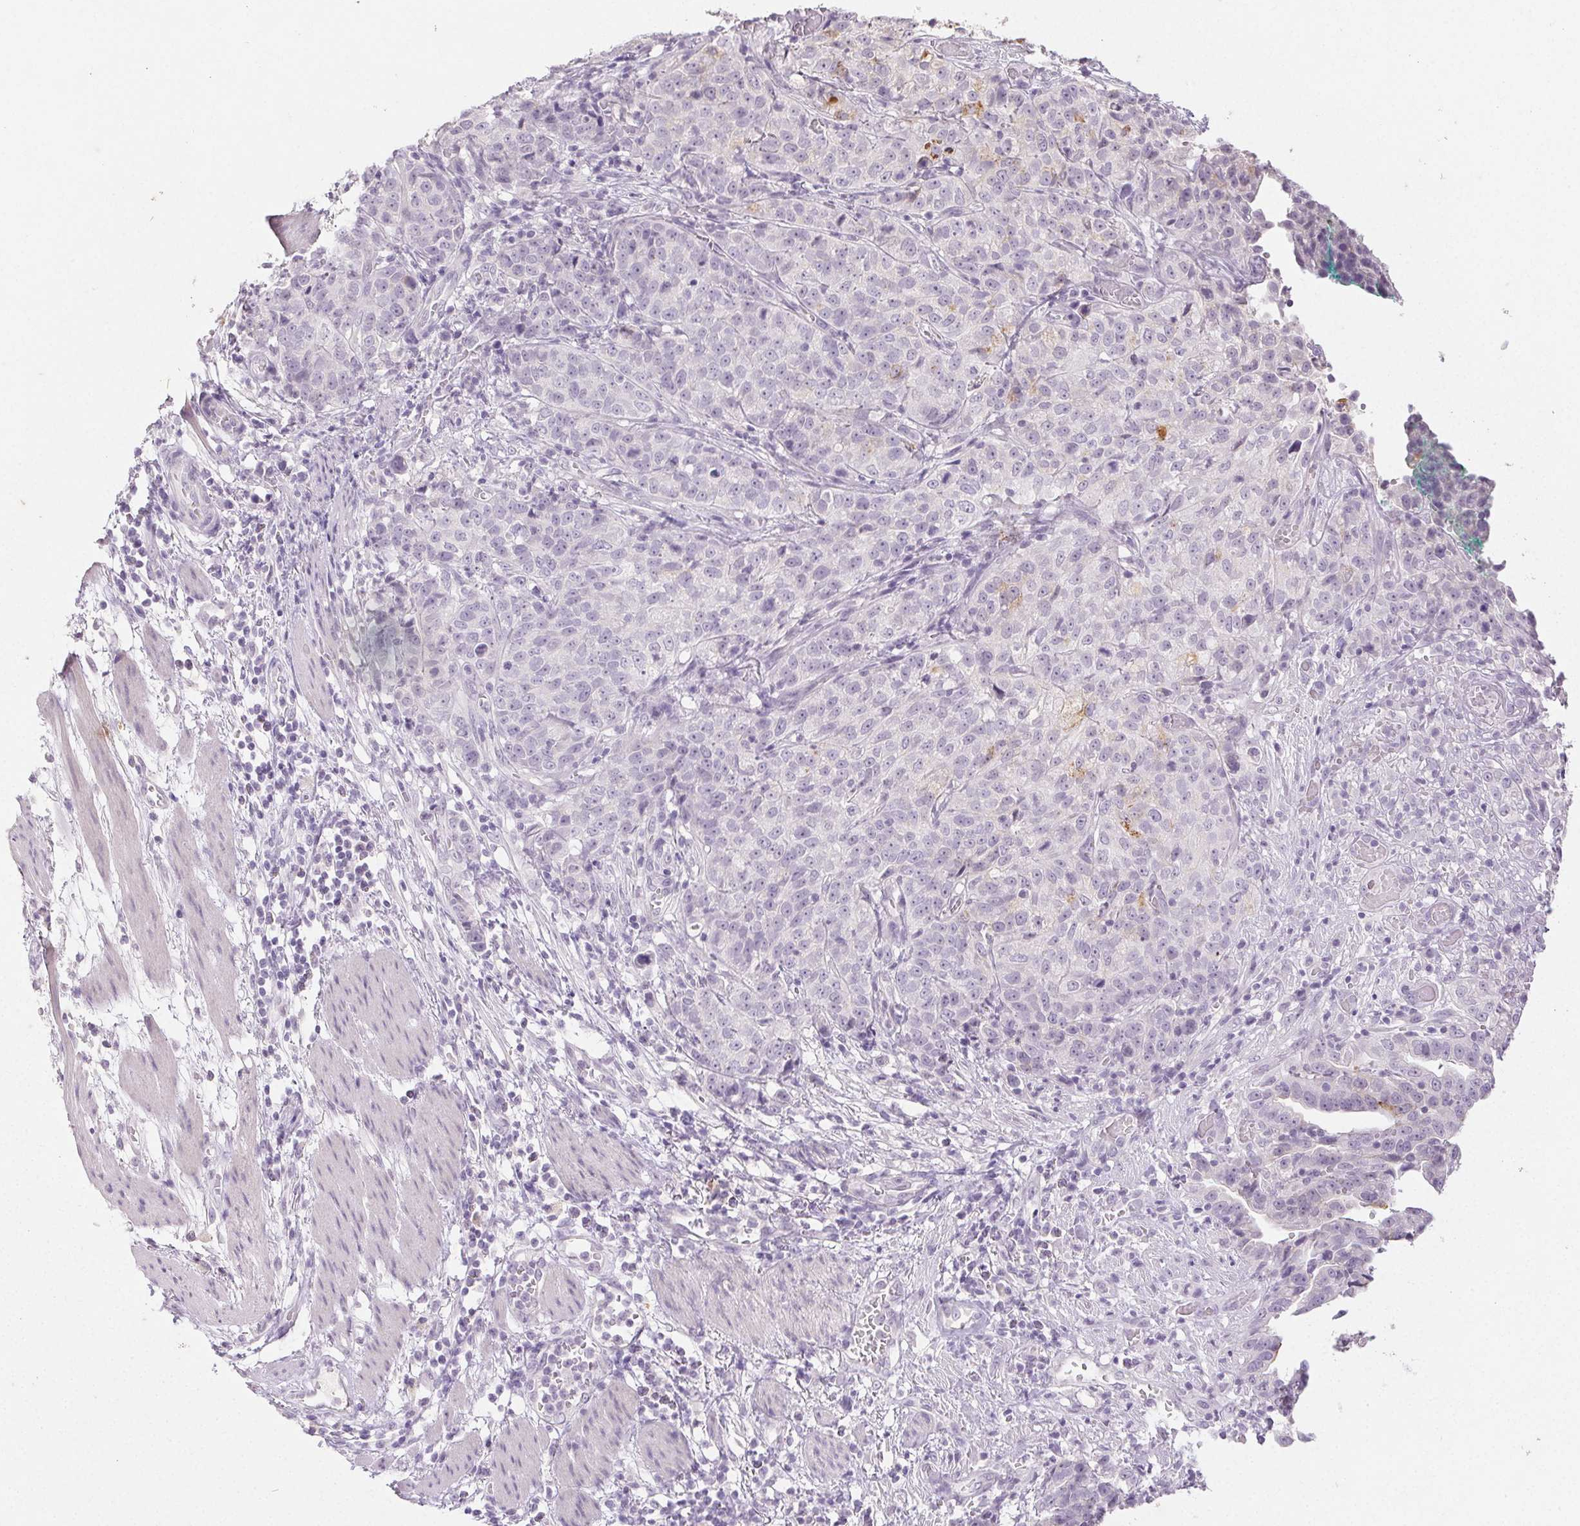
{"staining": {"intensity": "negative", "quantity": "none", "location": "none"}, "tissue": "stomach cancer", "cell_type": "Tumor cells", "image_type": "cancer", "snomed": [{"axis": "morphology", "description": "Adenocarcinoma, NOS"}, {"axis": "topography", "description": "Stomach, upper"}], "caption": "Immunohistochemical staining of adenocarcinoma (stomach) exhibits no significant expression in tumor cells.", "gene": "PI3", "patient": {"sex": "female", "age": 67}}